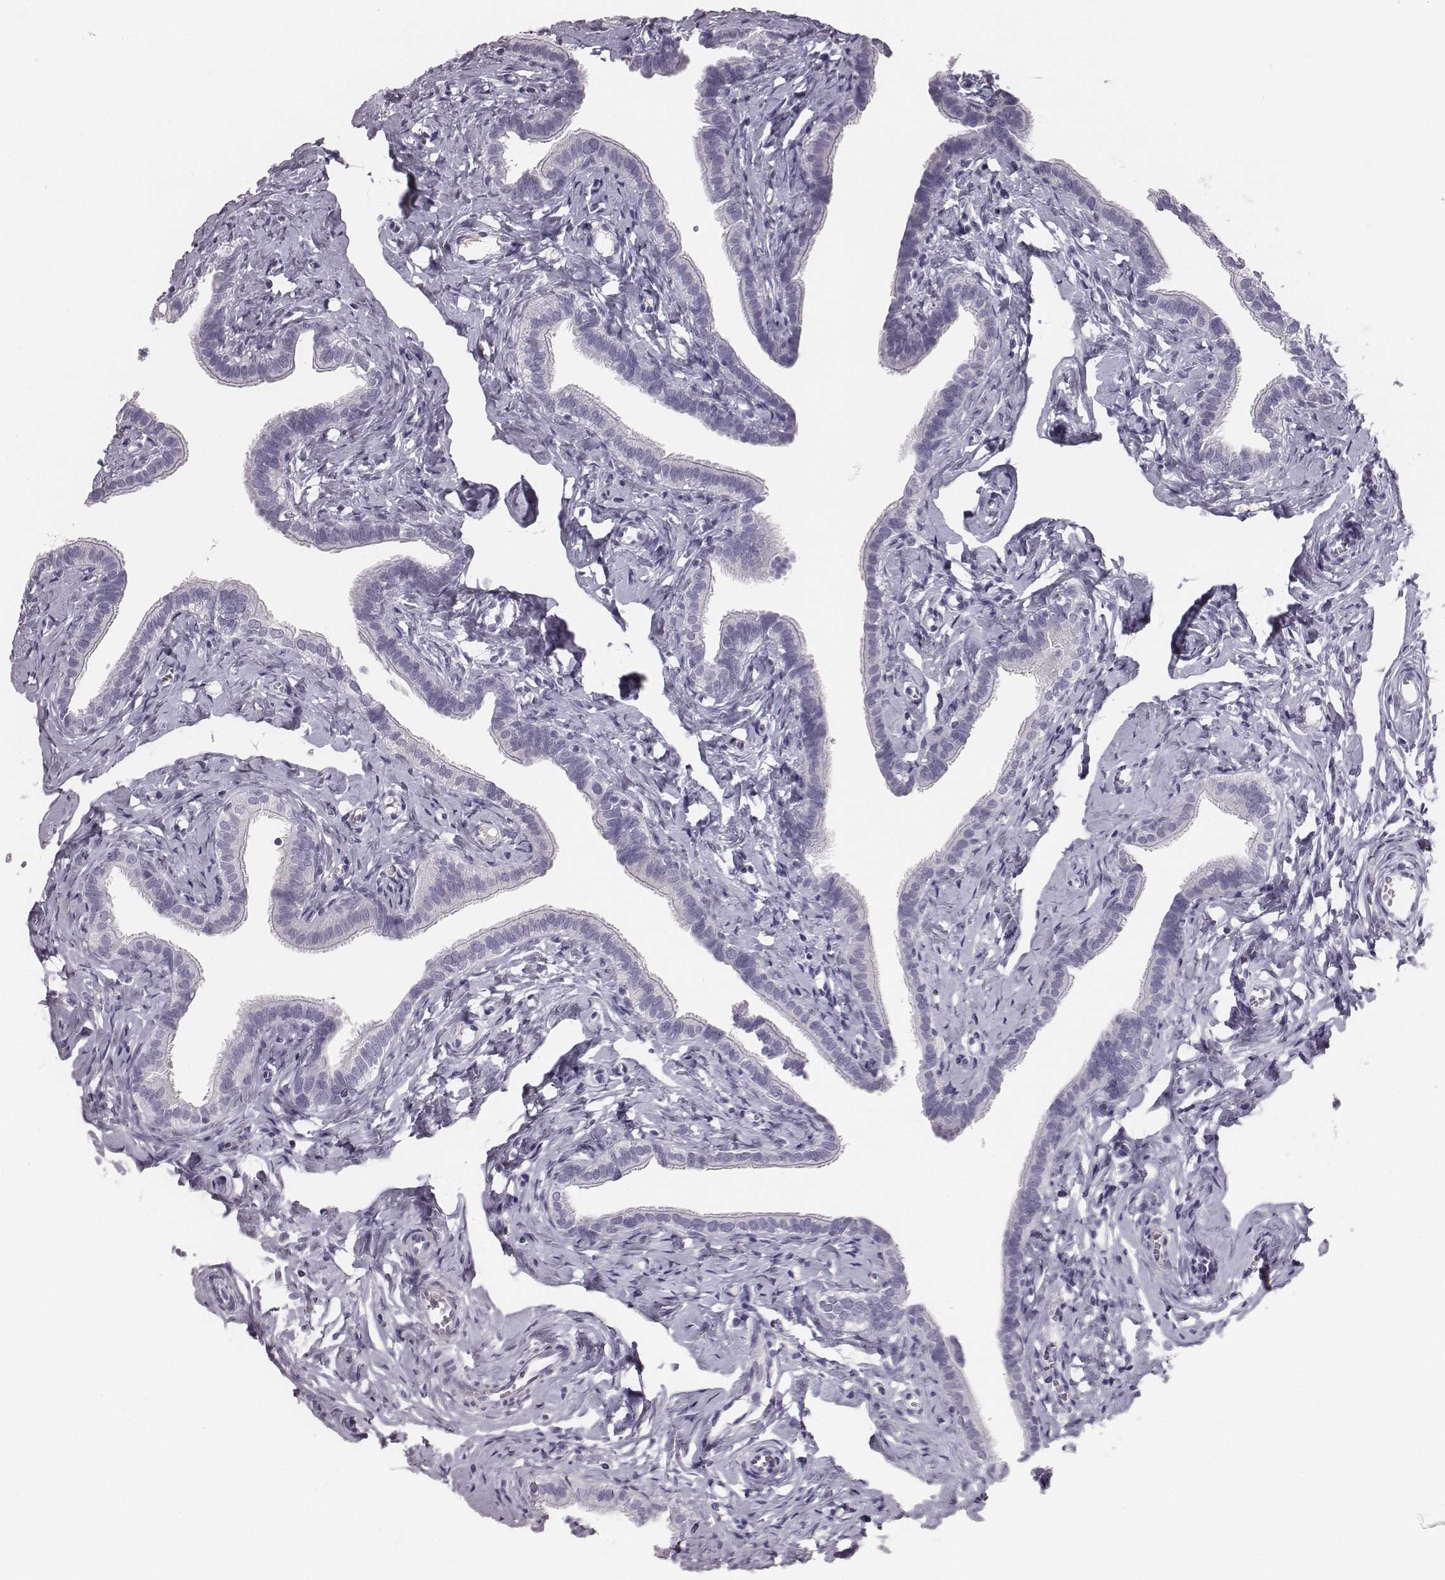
{"staining": {"intensity": "negative", "quantity": "none", "location": "none"}, "tissue": "fallopian tube", "cell_type": "Glandular cells", "image_type": "normal", "snomed": [{"axis": "morphology", "description": "Normal tissue, NOS"}, {"axis": "topography", "description": "Fallopian tube"}], "caption": "Immunohistochemistry (IHC) image of benign fallopian tube: human fallopian tube stained with DAB reveals no significant protein staining in glandular cells.", "gene": "CSH1", "patient": {"sex": "female", "age": 41}}